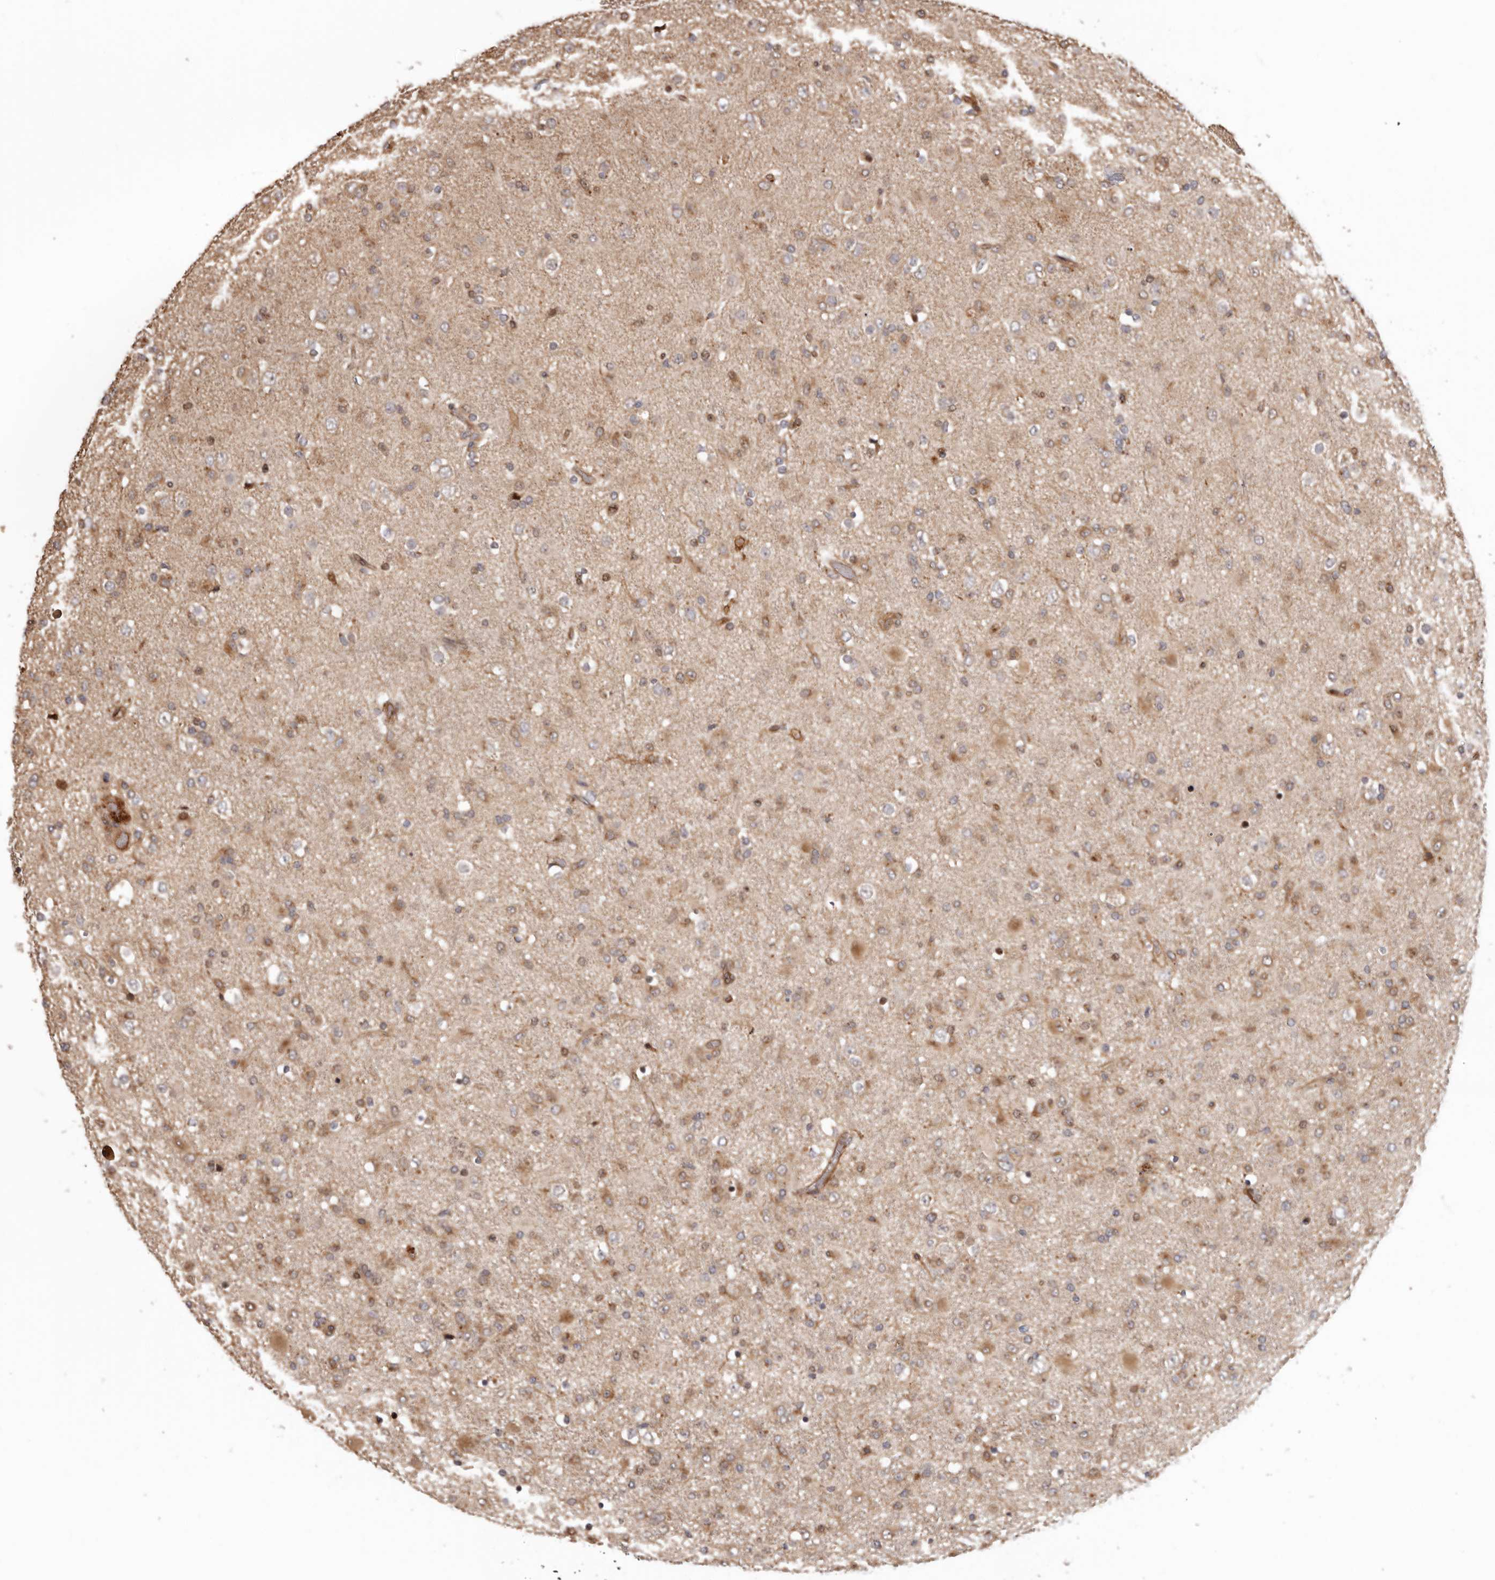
{"staining": {"intensity": "moderate", "quantity": "25%-75%", "location": "cytoplasmic/membranous"}, "tissue": "glioma", "cell_type": "Tumor cells", "image_type": "cancer", "snomed": [{"axis": "morphology", "description": "Glioma, malignant, Low grade"}, {"axis": "topography", "description": "Brain"}], "caption": "Tumor cells show medium levels of moderate cytoplasmic/membranous expression in approximately 25%-75% of cells in human malignant glioma (low-grade).", "gene": "GPR27", "patient": {"sex": "male", "age": 65}}